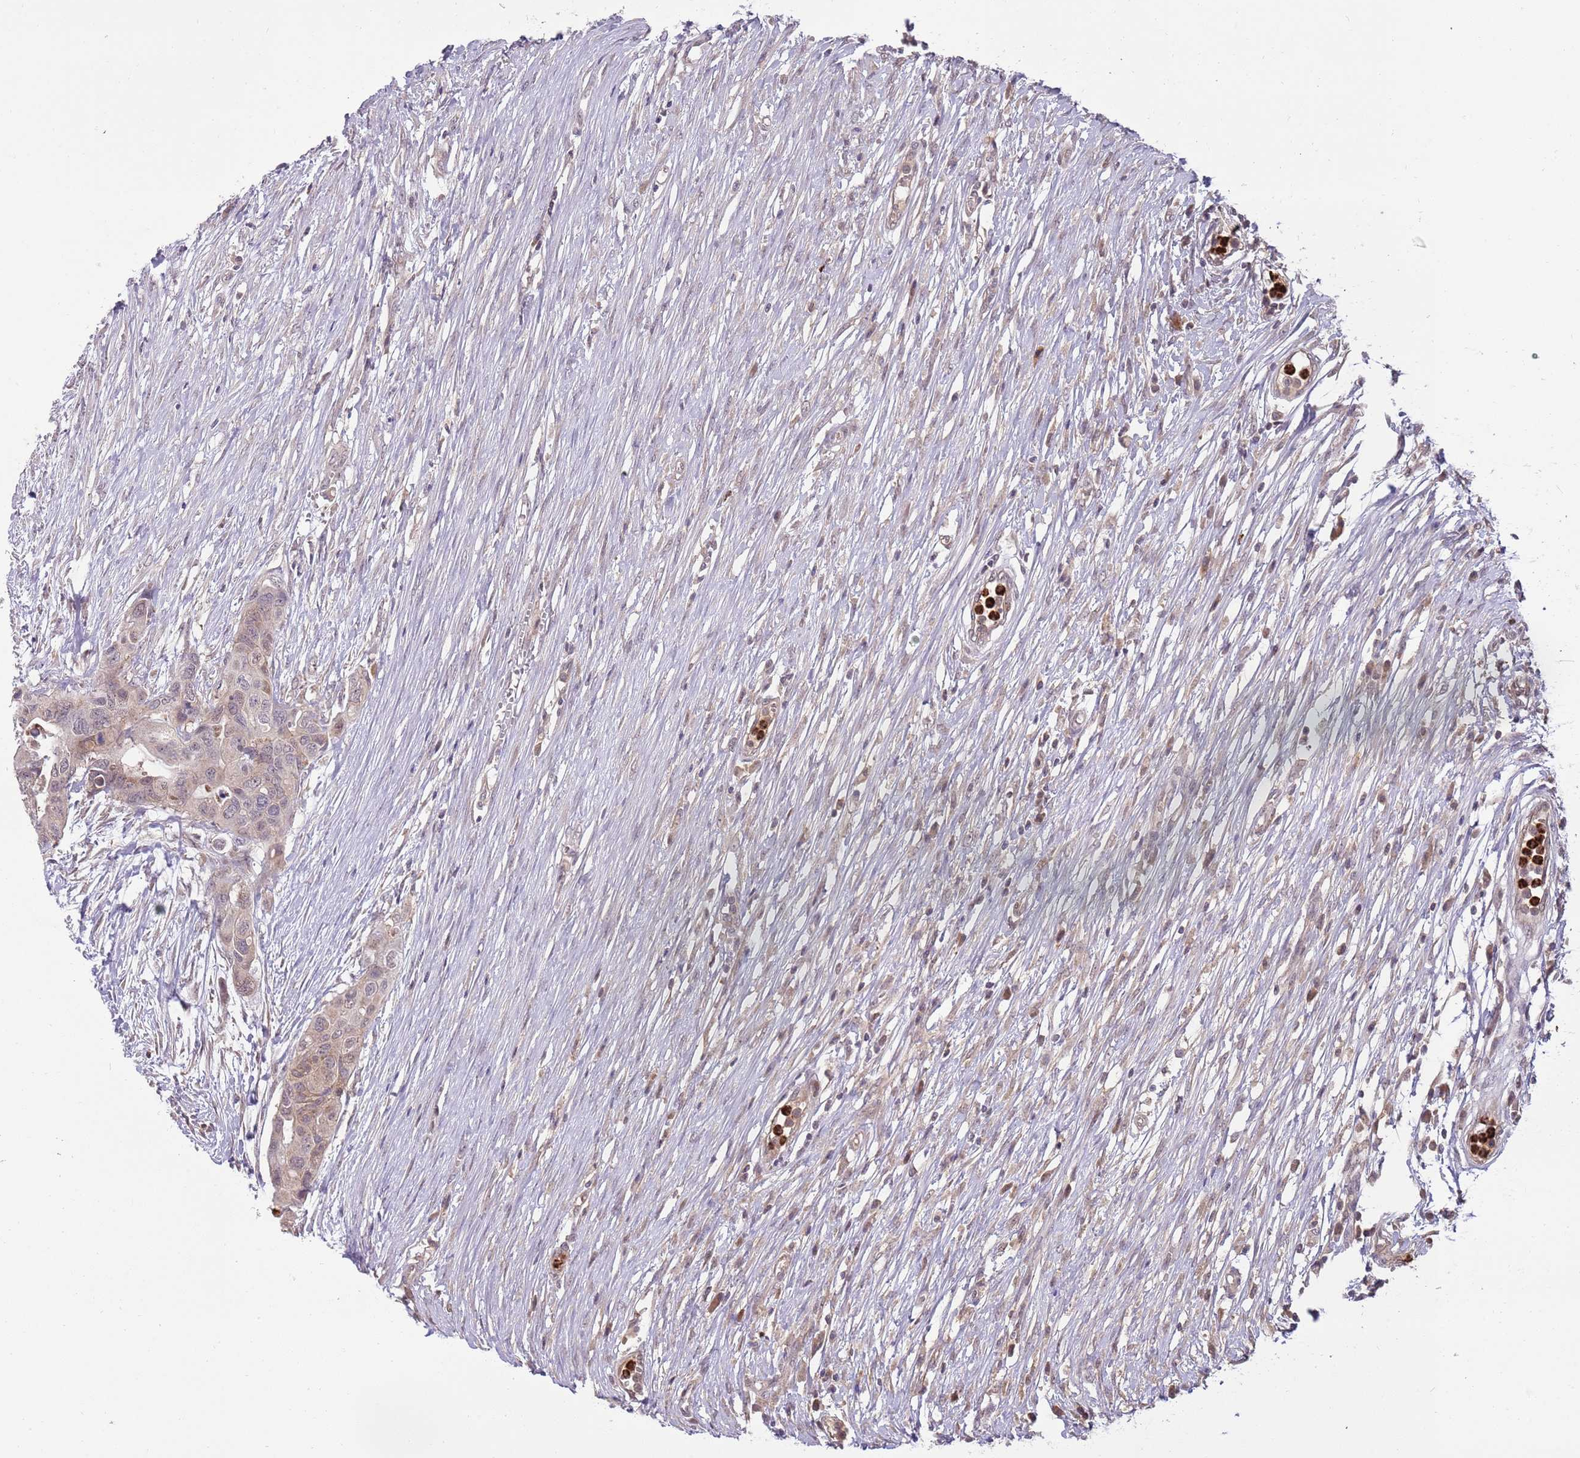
{"staining": {"intensity": "moderate", "quantity": "<25%", "location": "cytoplasmic/membranous,nuclear"}, "tissue": "colorectal cancer", "cell_type": "Tumor cells", "image_type": "cancer", "snomed": [{"axis": "morphology", "description": "Adenocarcinoma, NOS"}, {"axis": "topography", "description": "Colon"}], "caption": "Protein staining of colorectal adenocarcinoma tissue exhibits moderate cytoplasmic/membranous and nuclear positivity in approximately <25% of tumor cells. Using DAB (3,3'-diaminobenzidine) (brown) and hematoxylin (blue) stains, captured at high magnification using brightfield microscopy.", "gene": "NBPF6", "patient": {"sex": "male", "age": 77}}